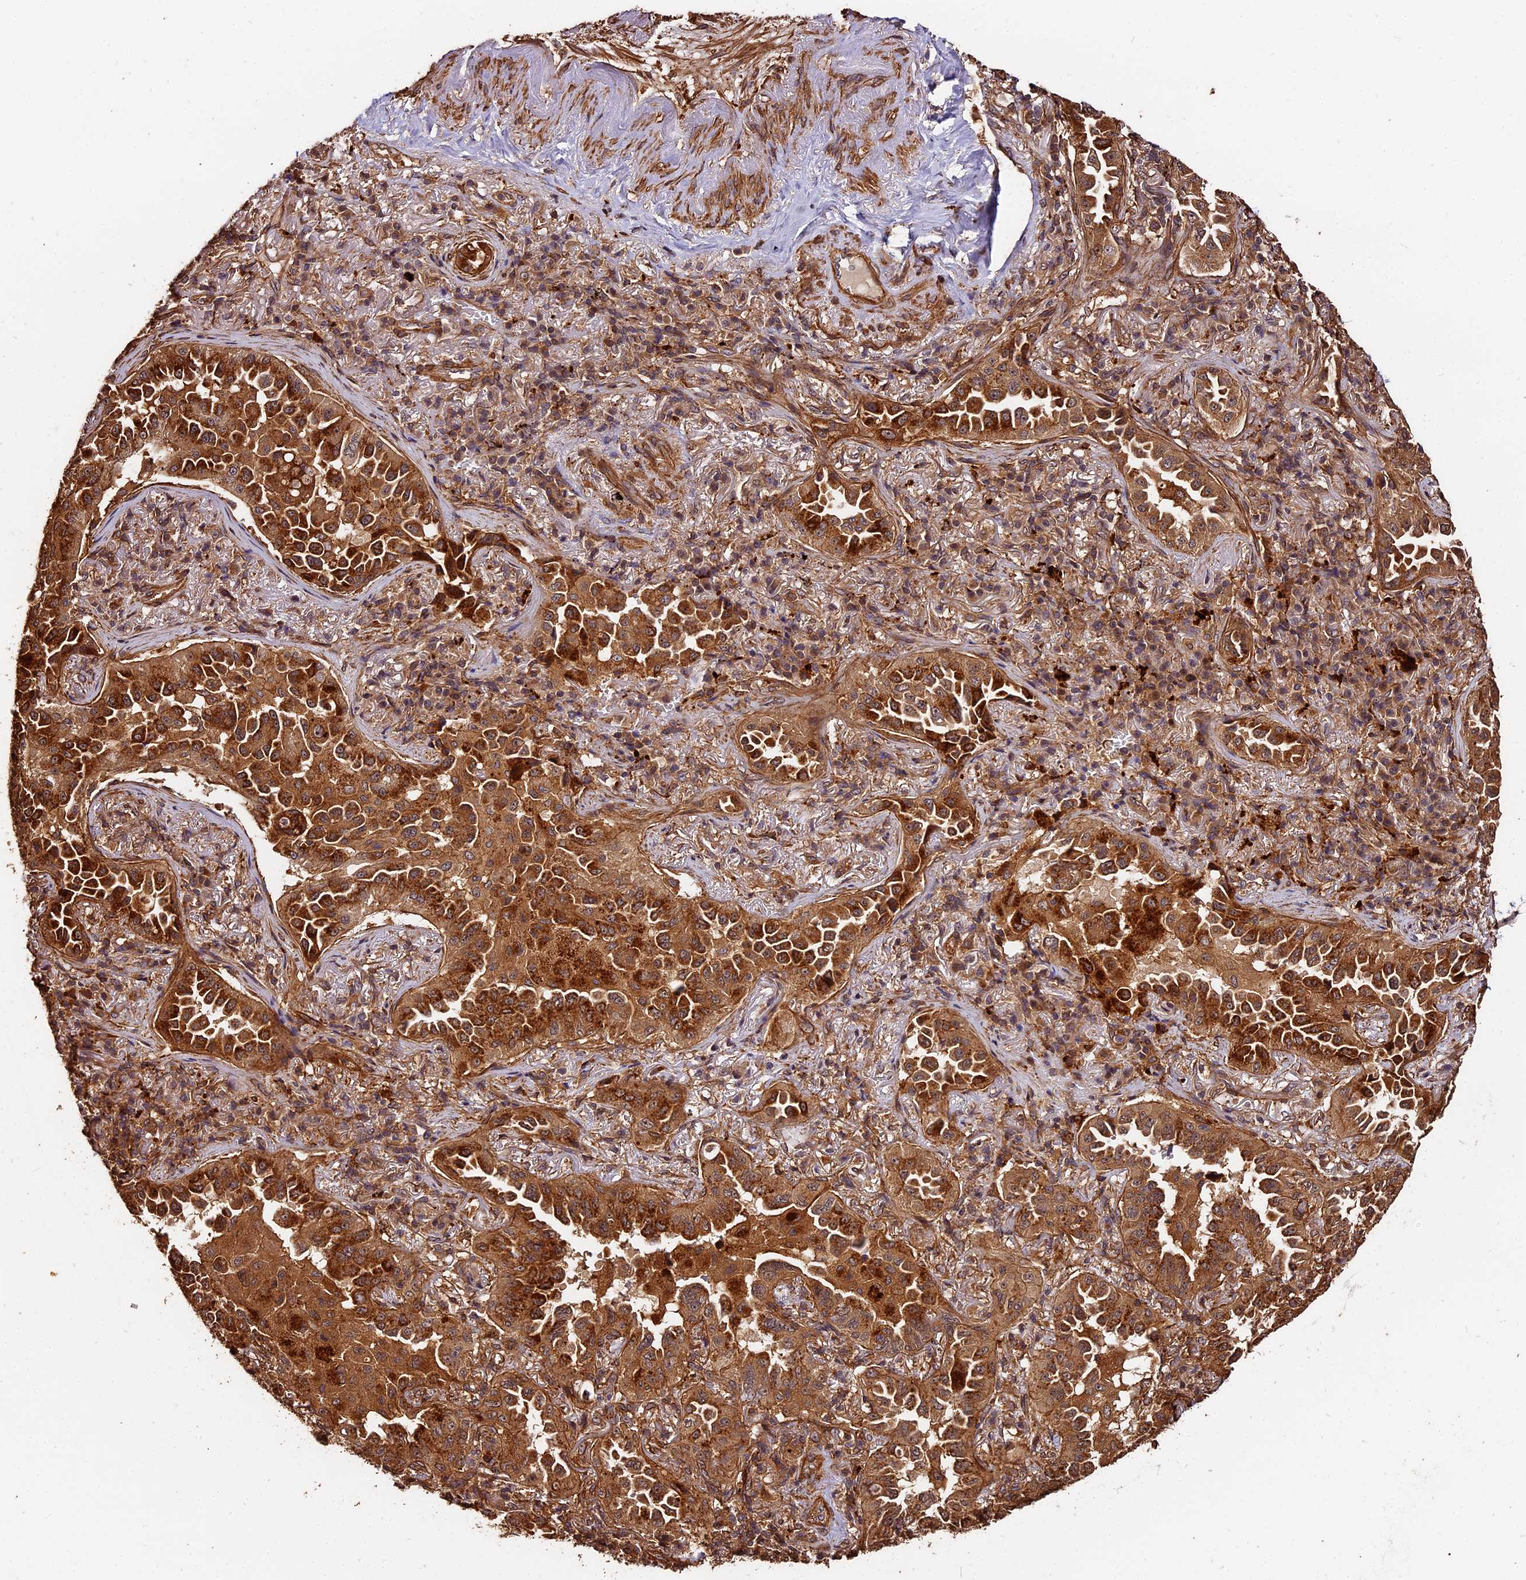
{"staining": {"intensity": "strong", "quantity": ">75%", "location": "cytoplasmic/membranous"}, "tissue": "lung cancer", "cell_type": "Tumor cells", "image_type": "cancer", "snomed": [{"axis": "morphology", "description": "Adenocarcinoma, NOS"}, {"axis": "topography", "description": "Lung"}], "caption": "Immunohistochemical staining of adenocarcinoma (lung) demonstrates strong cytoplasmic/membranous protein expression in approximately >75% of tumor cells.", "gene": "MMP15", "patient": {"sex": "female", "age": 69}}